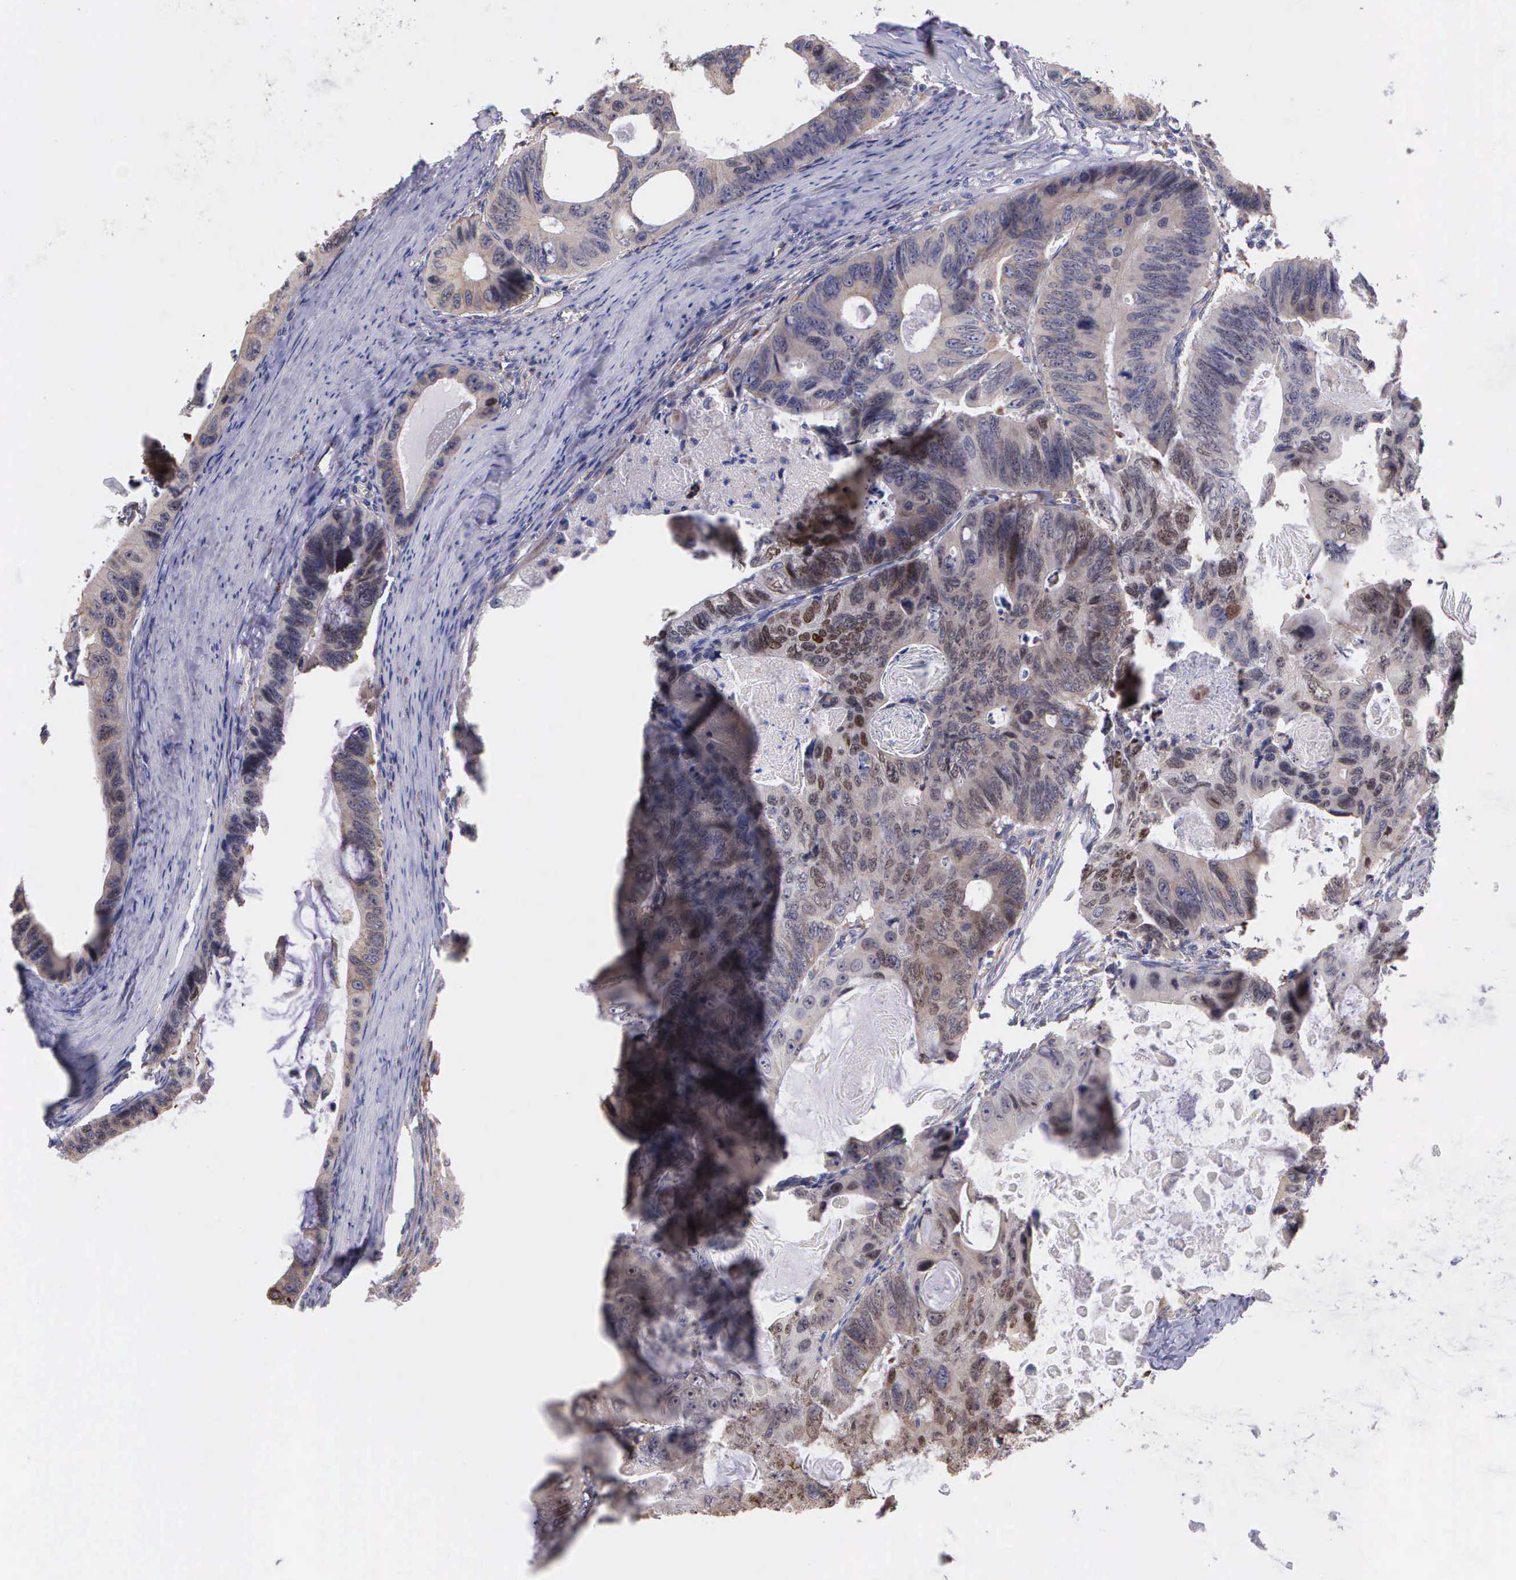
{"staining": {"intensity": "weak", "quantity": ">75%", "location": "cytoplasmic/membranous"}, "tissue": "colorectal cancer", "cell_type": "Tumor cells", "image_type": "cancer", "snomed": [{"axis": "morphology", "description": "Adenocarcinoma, NOS"}, {"axis": "topography", "description": "Colon"}], "caption": "This is a micrograph of immunohistochemistry (IHC) staining of colorectal adenocarcinoma, which shows weak positivity in the cytoplasmic/membranous of tumor cells.", "gene": "ZC3H12B", "patient": {"sex": "female", "age": 55}}